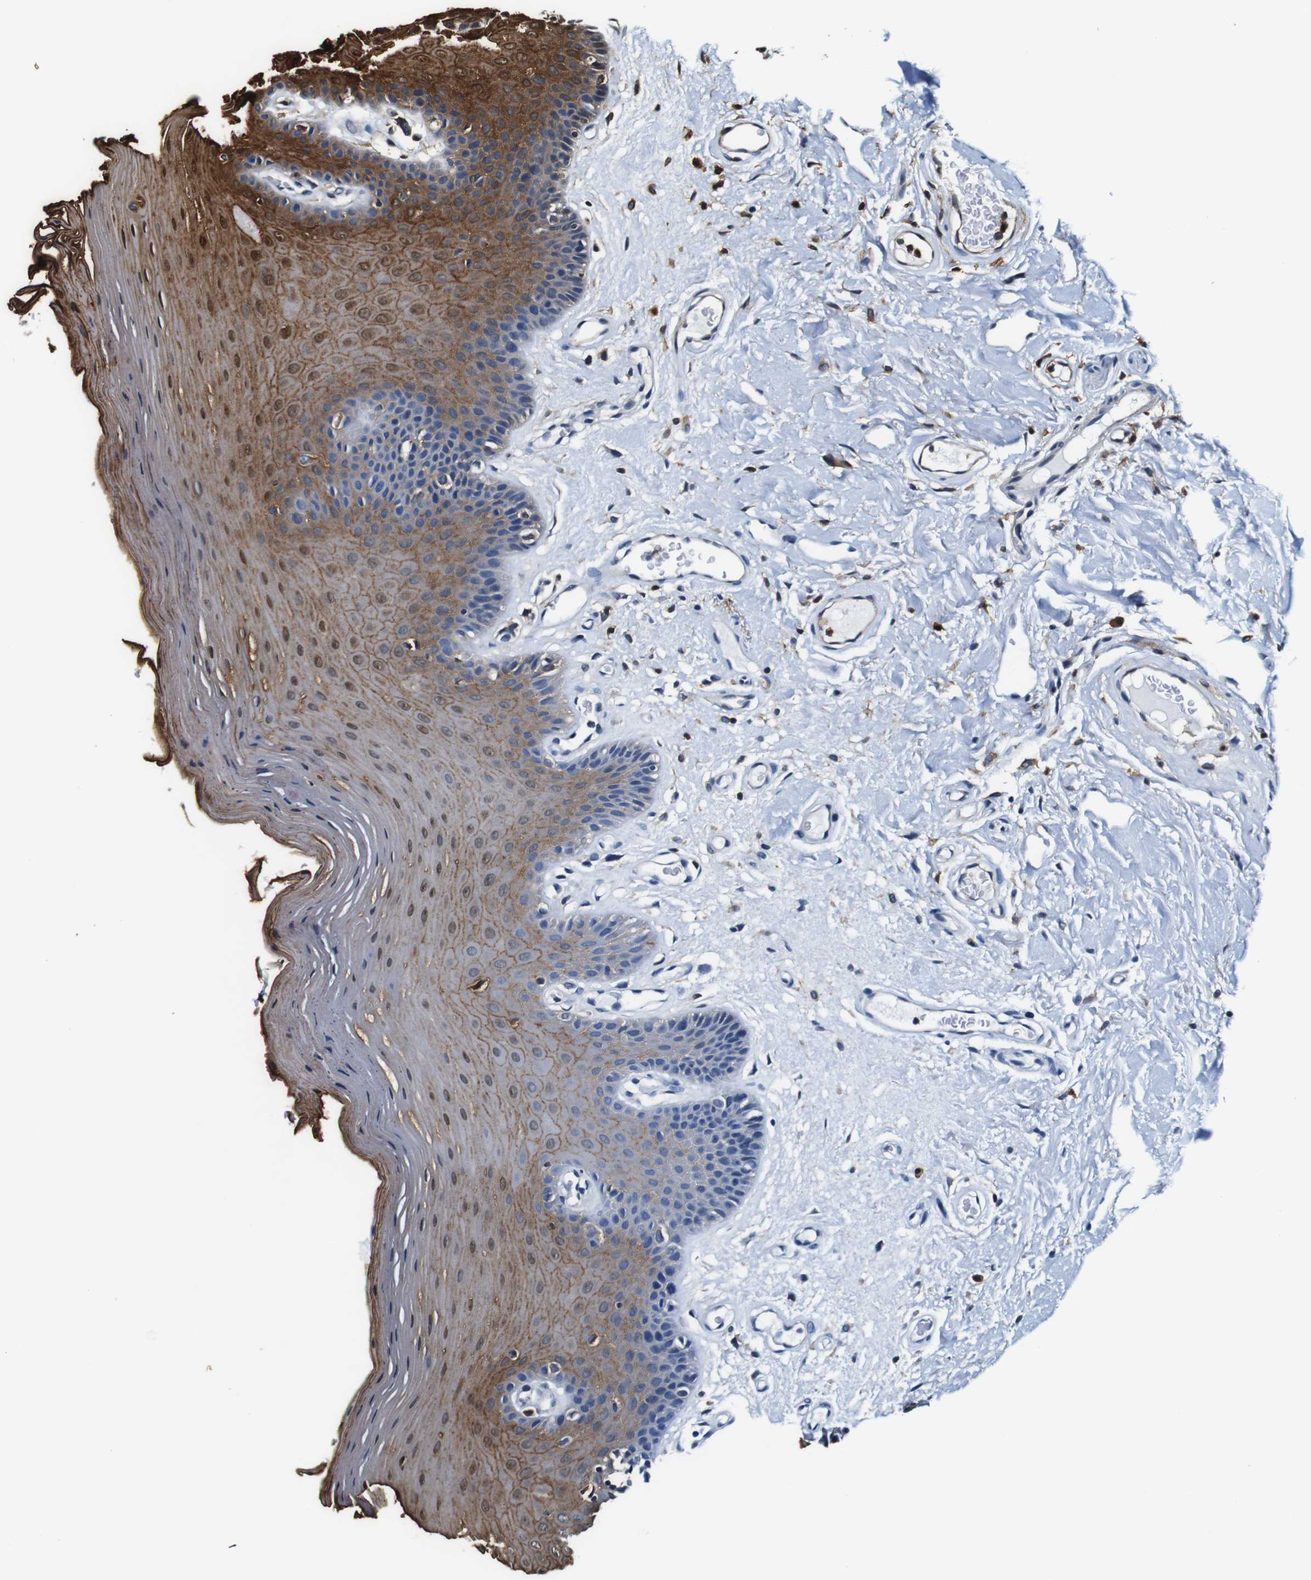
{"staining": {"intensity": "strong", "quantity": "25%-75%", "location": "cytoplasmic/membranous,nuclear"}, "tissue": "oral mucosa", "cell_type": "Squamous epithelial cells", "image_type": "normal", "snomed": [{"axis": "morphology", "description": "Normal tissue, NOS"}, {"axis": "morphology", "description": "Squamous cell carcinoma, NOS"}, {"axis": "topography", "description": "Skeletal muscle"}, {"axis": "topography", "description": "Adipose tissue"}, {"axis": "topography", "description": "Vascular tissue"}, {"axis": "topography", "description": "Oral tissue"}, {"axis": "topography", "description": "Peripheral nerve tissue"}, {"axis": "topography", "description": "Head-Neck"}], "caption": "Protein expression analysis of unremarkable human oral mucosa reveals strong cytoplasmic/membranous,nuclear staining in approximately 25%-75% of squamous epithelial cells. (DAB IHC with brightfield microscopy, high magnification).", "gene": "ANXA1", "patient": {"sex": "male", "age": 71}}